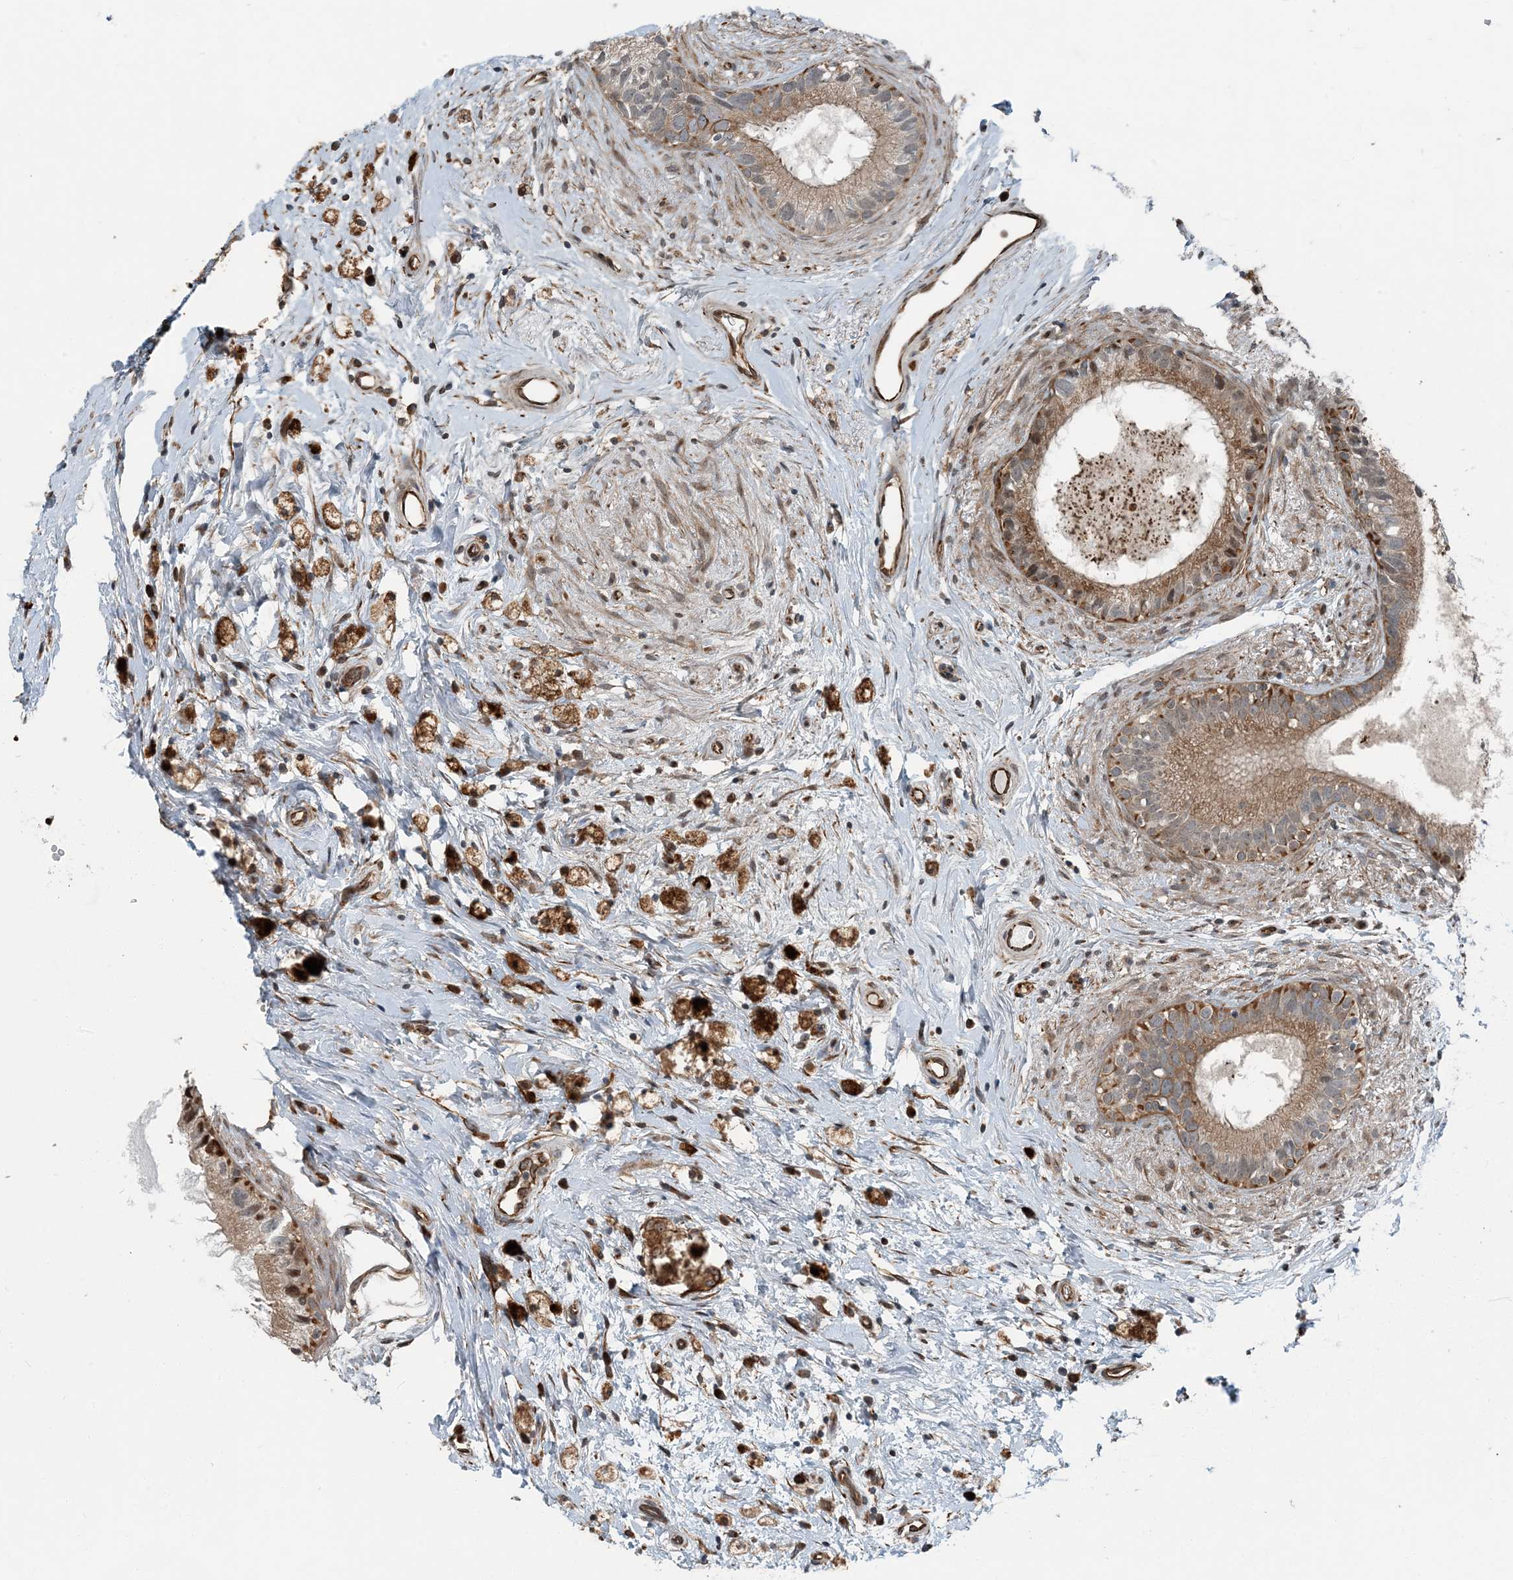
{"staining": {"intensity": "moderate", "quantity": ">75%", "location": "cytoplasmic/membranous"}, "tissue": "epididymis", "cell_type": "Glandular cells", "image_type": "normal", "snomed": [{"axis": "morphology", "description": "Normal tissue, NOS"}, {"axis": "topography", "description": "Epididymis"}], "caption": "Protein staining displays moderate cytoplasmic/membranous positivity in about >75% of glandular cells in unremarkable epididymis. The protein of interest is shown in brown color, while the nuclei are stained blue.", "gene": "EDEM2", "patient": {"sex": "male", "age": 80}}